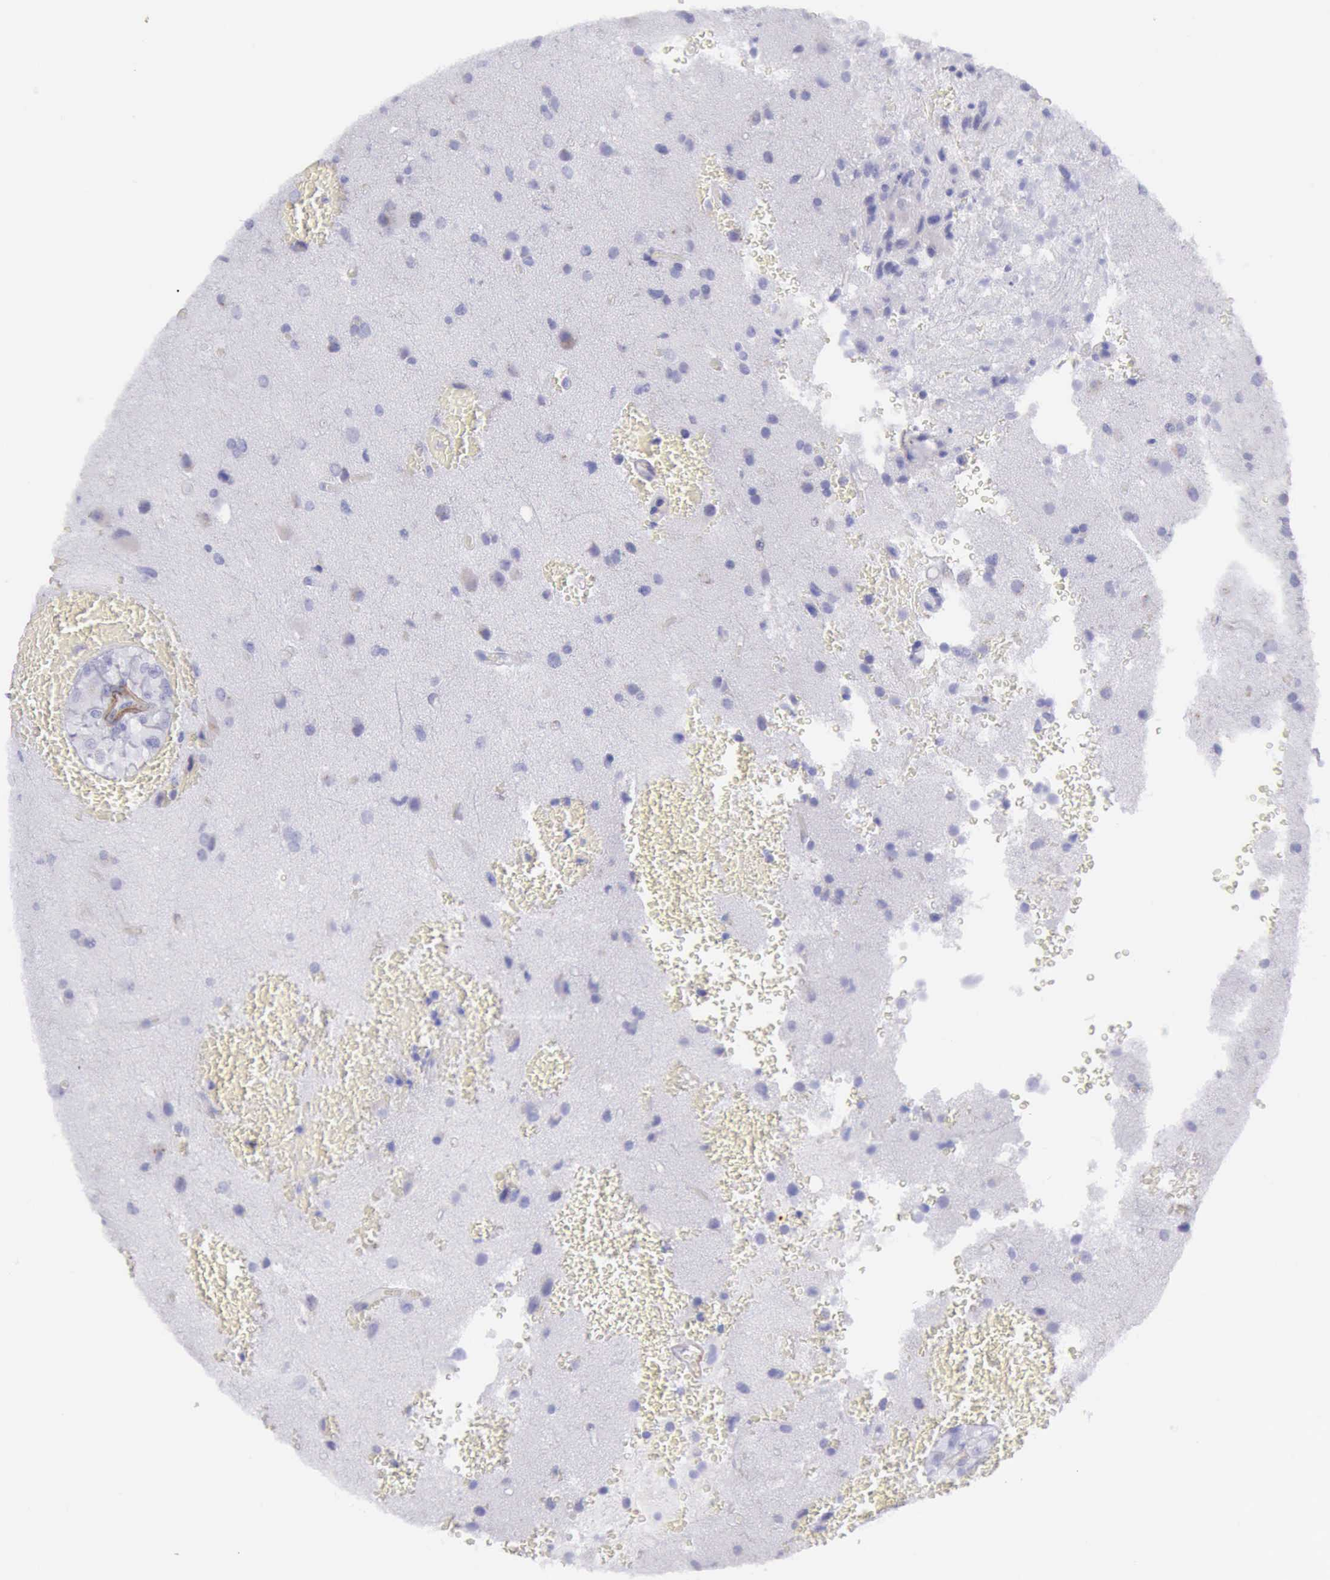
{"staining": {"intensity": "negative", "quantity": "none", "location": "none"}, "tissue": "glioma", "cell_type": "Tumor cells", "image_type": "cancer", "snomed": [{"axis": "morphology", "description": "Glioma, malignant, High grade"}, {"axis": "topography", "description": "Brain"}], "caption": "This is an IHC photomicrograph of malignant glioma (high-grade). There is no expression in tumor cells.", "gene": "AOC3", "patient": {"sex": "male", "age": 48}}